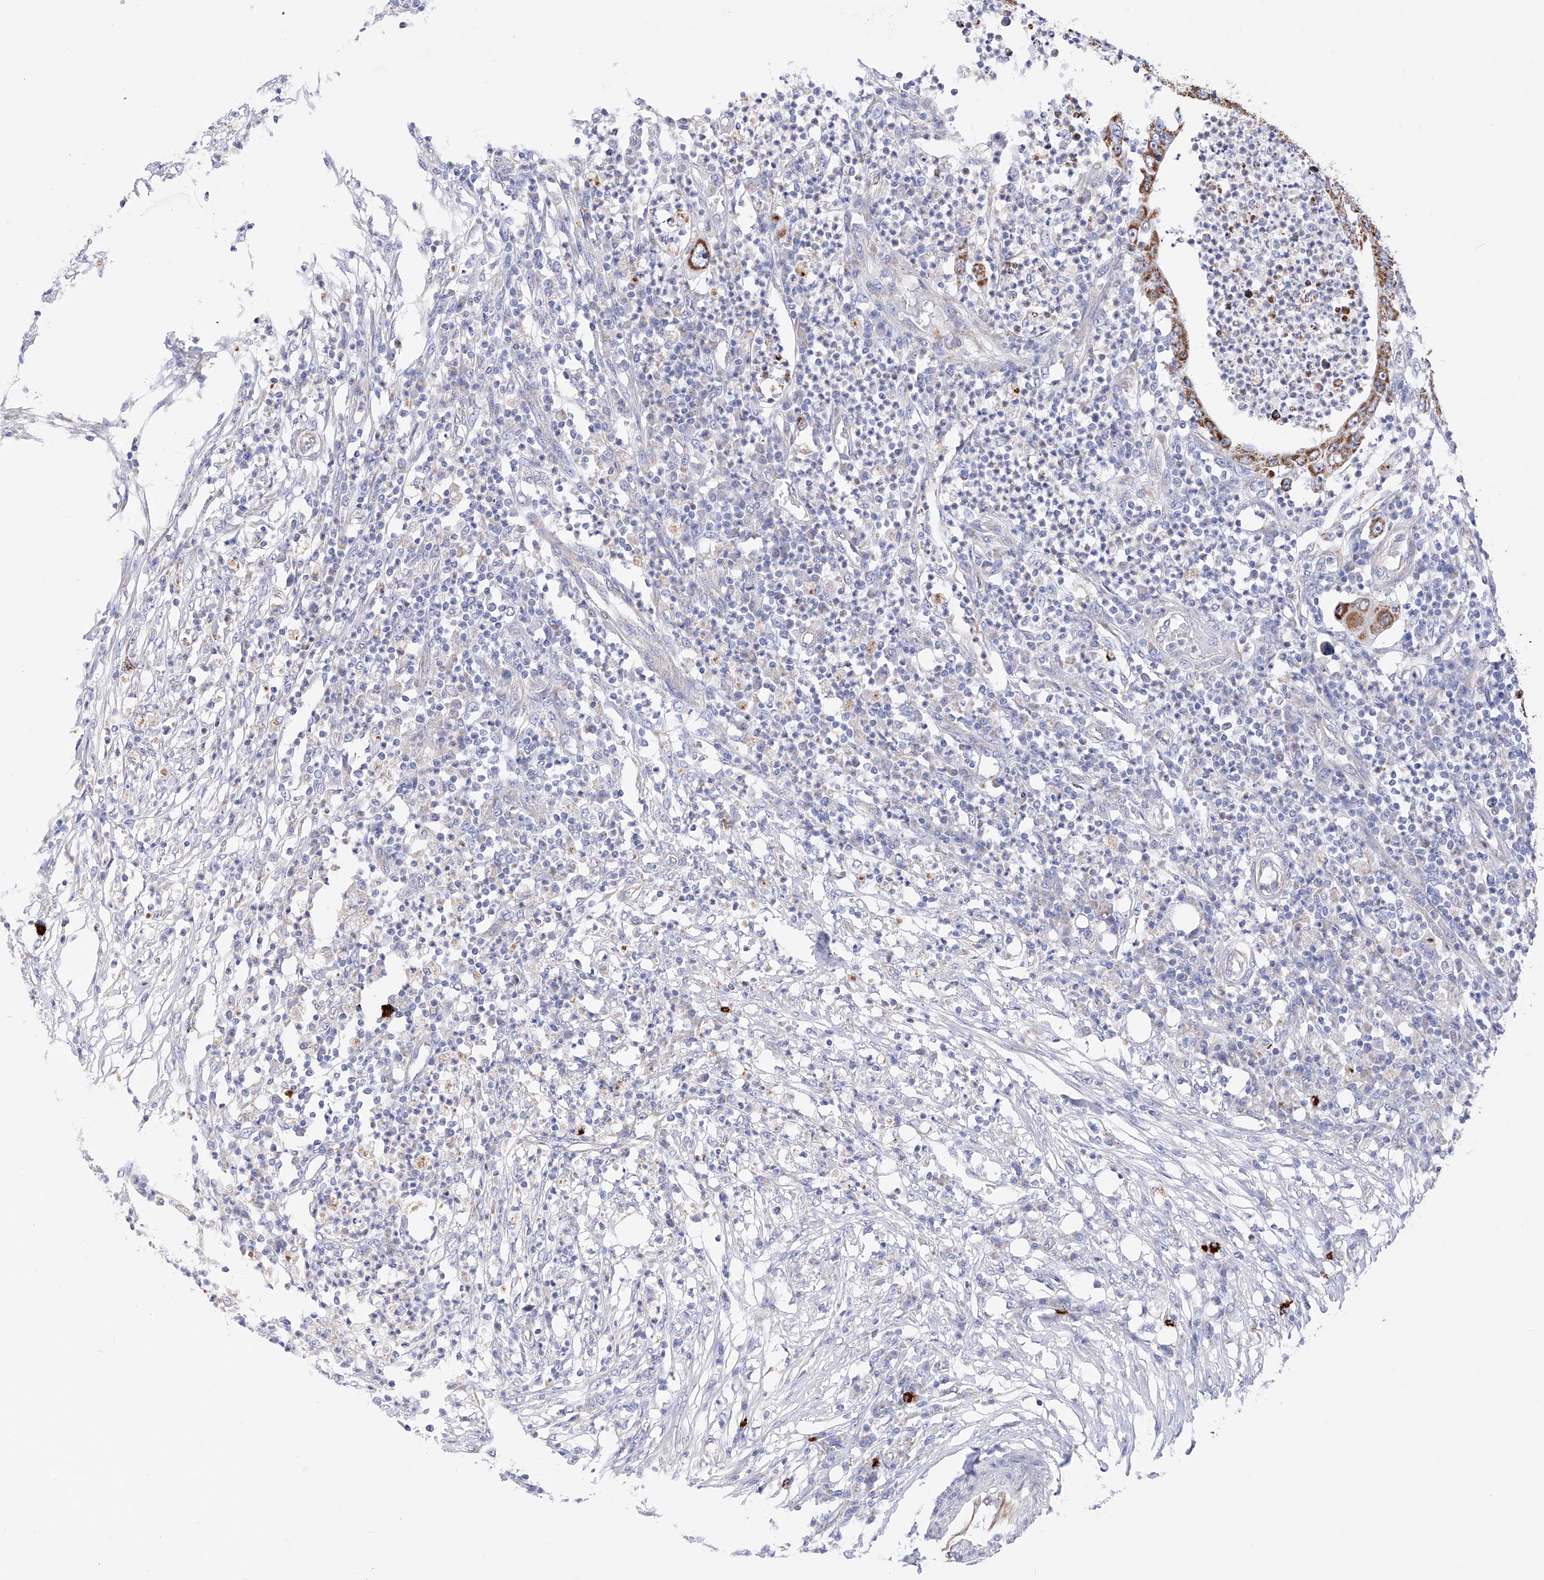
{"staining": {"intensity": "negative", "quantity": "none", "location": "none"}, "tissue": "colorectal cancer", "cell_type": "Tumor cells", "image_type": "cancer", "snomed": [{"axis": "morphology", "description": "Adenocarcinoma, NOS"}, {"axis": "topography", "description": "Colon"}], "caption": "Photomicrograph shows no protein positivity in tumor cells of colorectal adenocarcinoma tissue.", "gene": "FLG", "patient": {"sex": "male", "age": 83}}